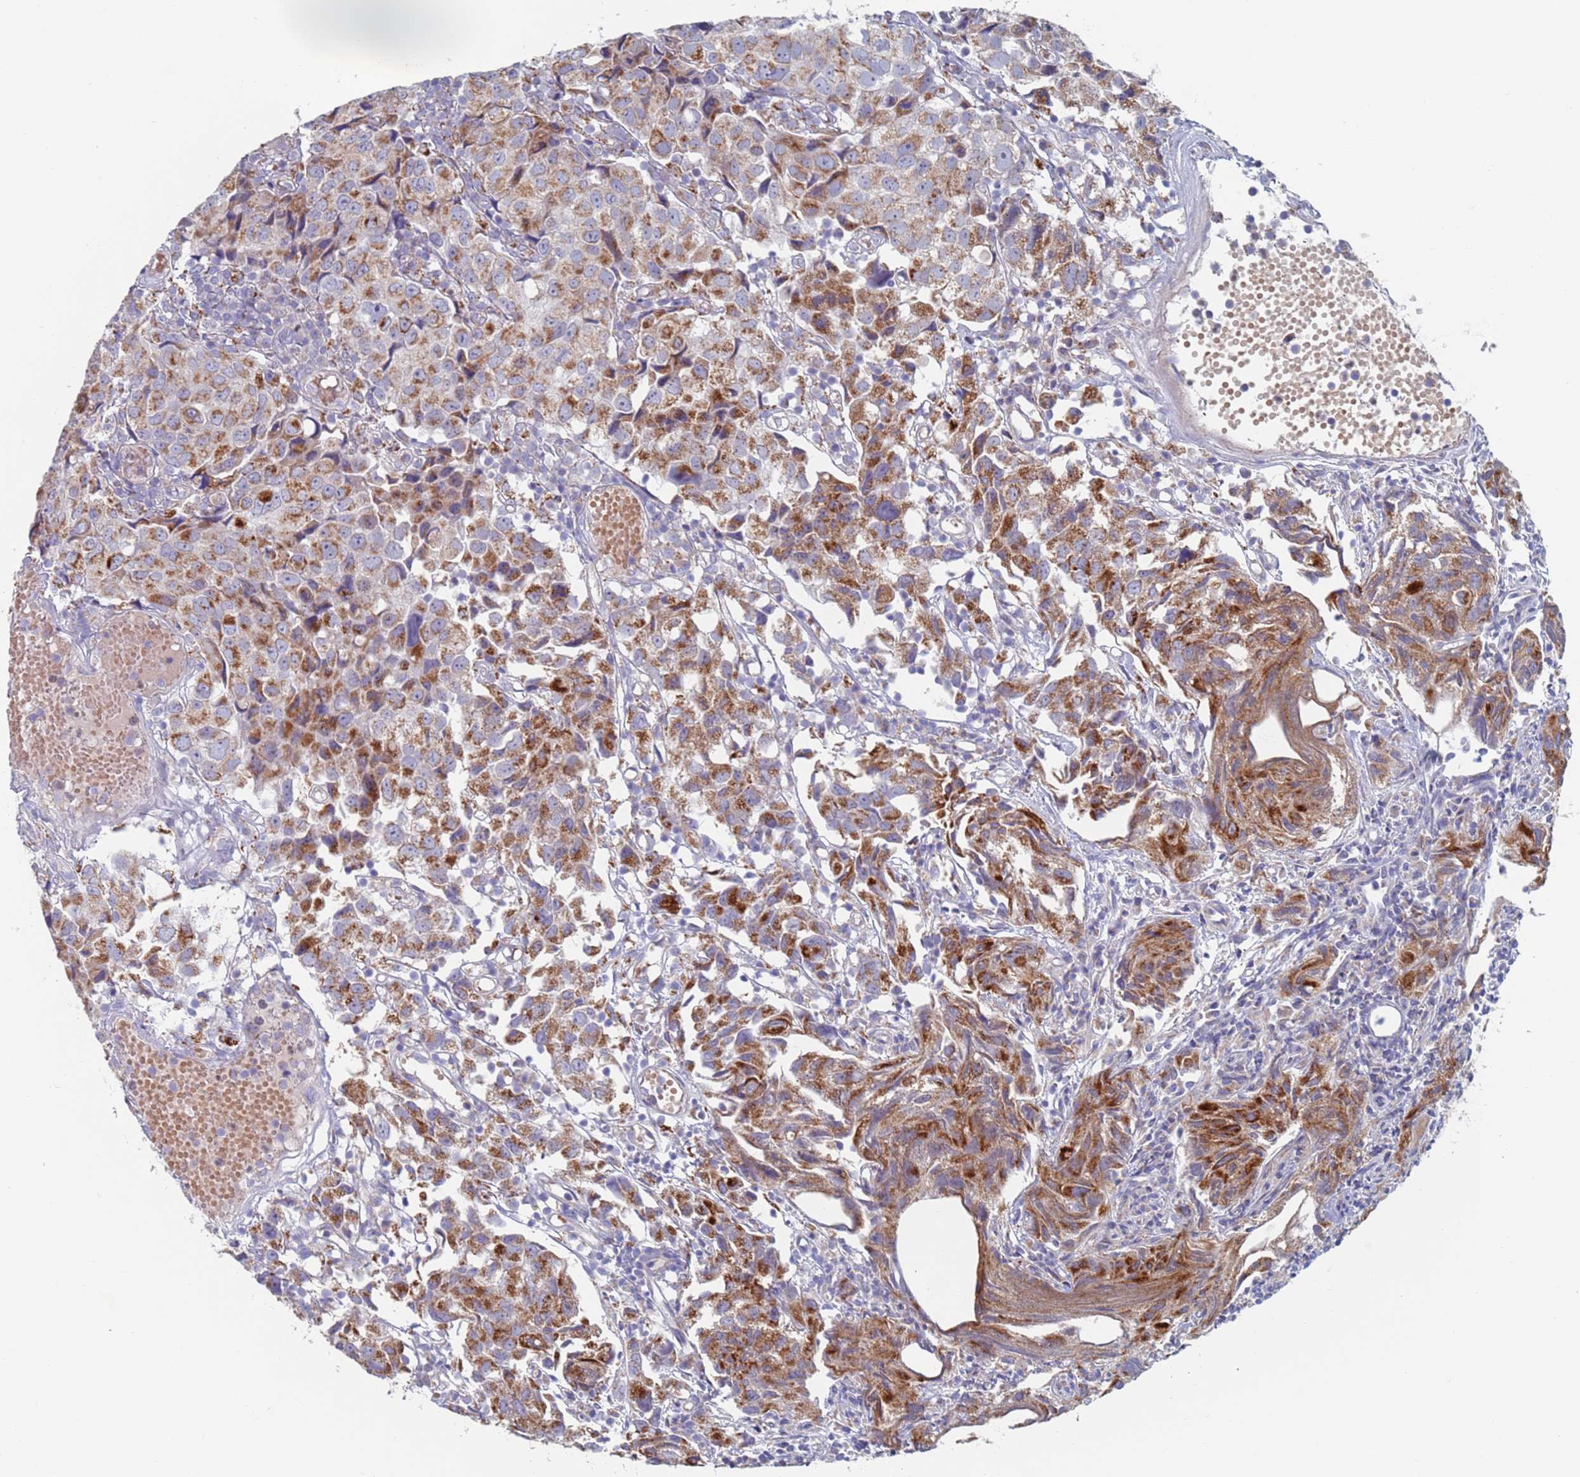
{"staining": {"intensity": "moderate", "quantity": ">75%", "location": "cytoplasmic/membranous"}, "tissue": "urothelial cancer", "cell_type": "Tumor cells", "image_type": "cancer", "snomed": [{"axis": "morphology", "description": "Urothelial carcinoma, High grade"}, {"axis": "topography", "description": "Urinary bladder"}], "caption": "Urothelial carcinoma (high-grade) stained with DAB immunohistochemistry (IHC) reveals medium levels of moderate cytoplasmic/membranous positivity in about >75% of tumor cells.", "gene": "CHCHD6", "patient": {"sex": "female", "age": 75}}